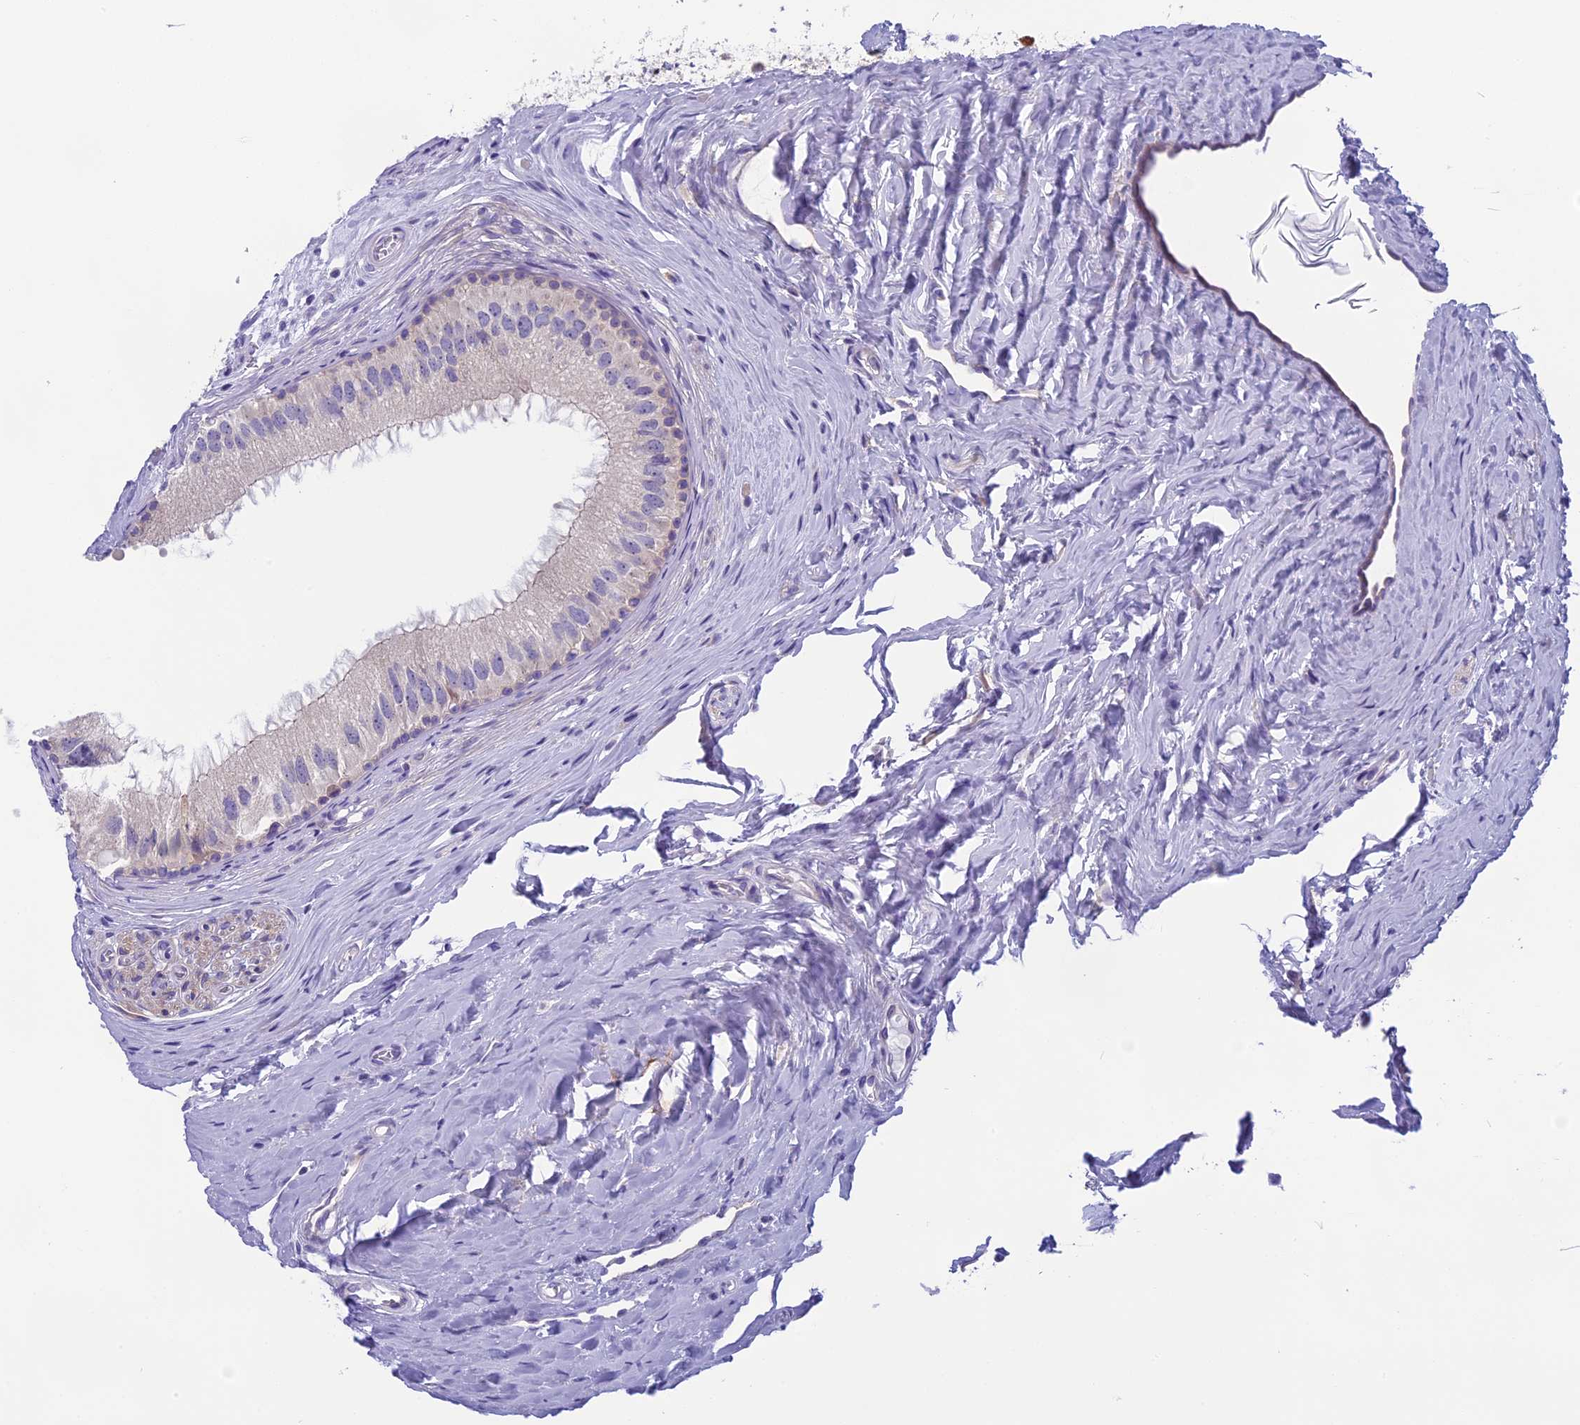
{"staining": {"intensity": "negative", "quantity": "none", "location": "none"}, "tissue": "epididymis", "cell_type": "Glandular cells", "image_type": "normal", "snomed": [{"axis": "morphology", "description": "Normal tissue, NOS"}, {"axis": "topography", "description": "Epididymis"}], "caption": "Immunohistochemical staining of unremarkable human epididymis reveals no significant staining in glandular cells. (Brightfield microscopy of DAB immunohistochemistry (IHC) at high magnification).", "gene": "ARHGEF37", "patient": {"sex": "male", "age": 33}}